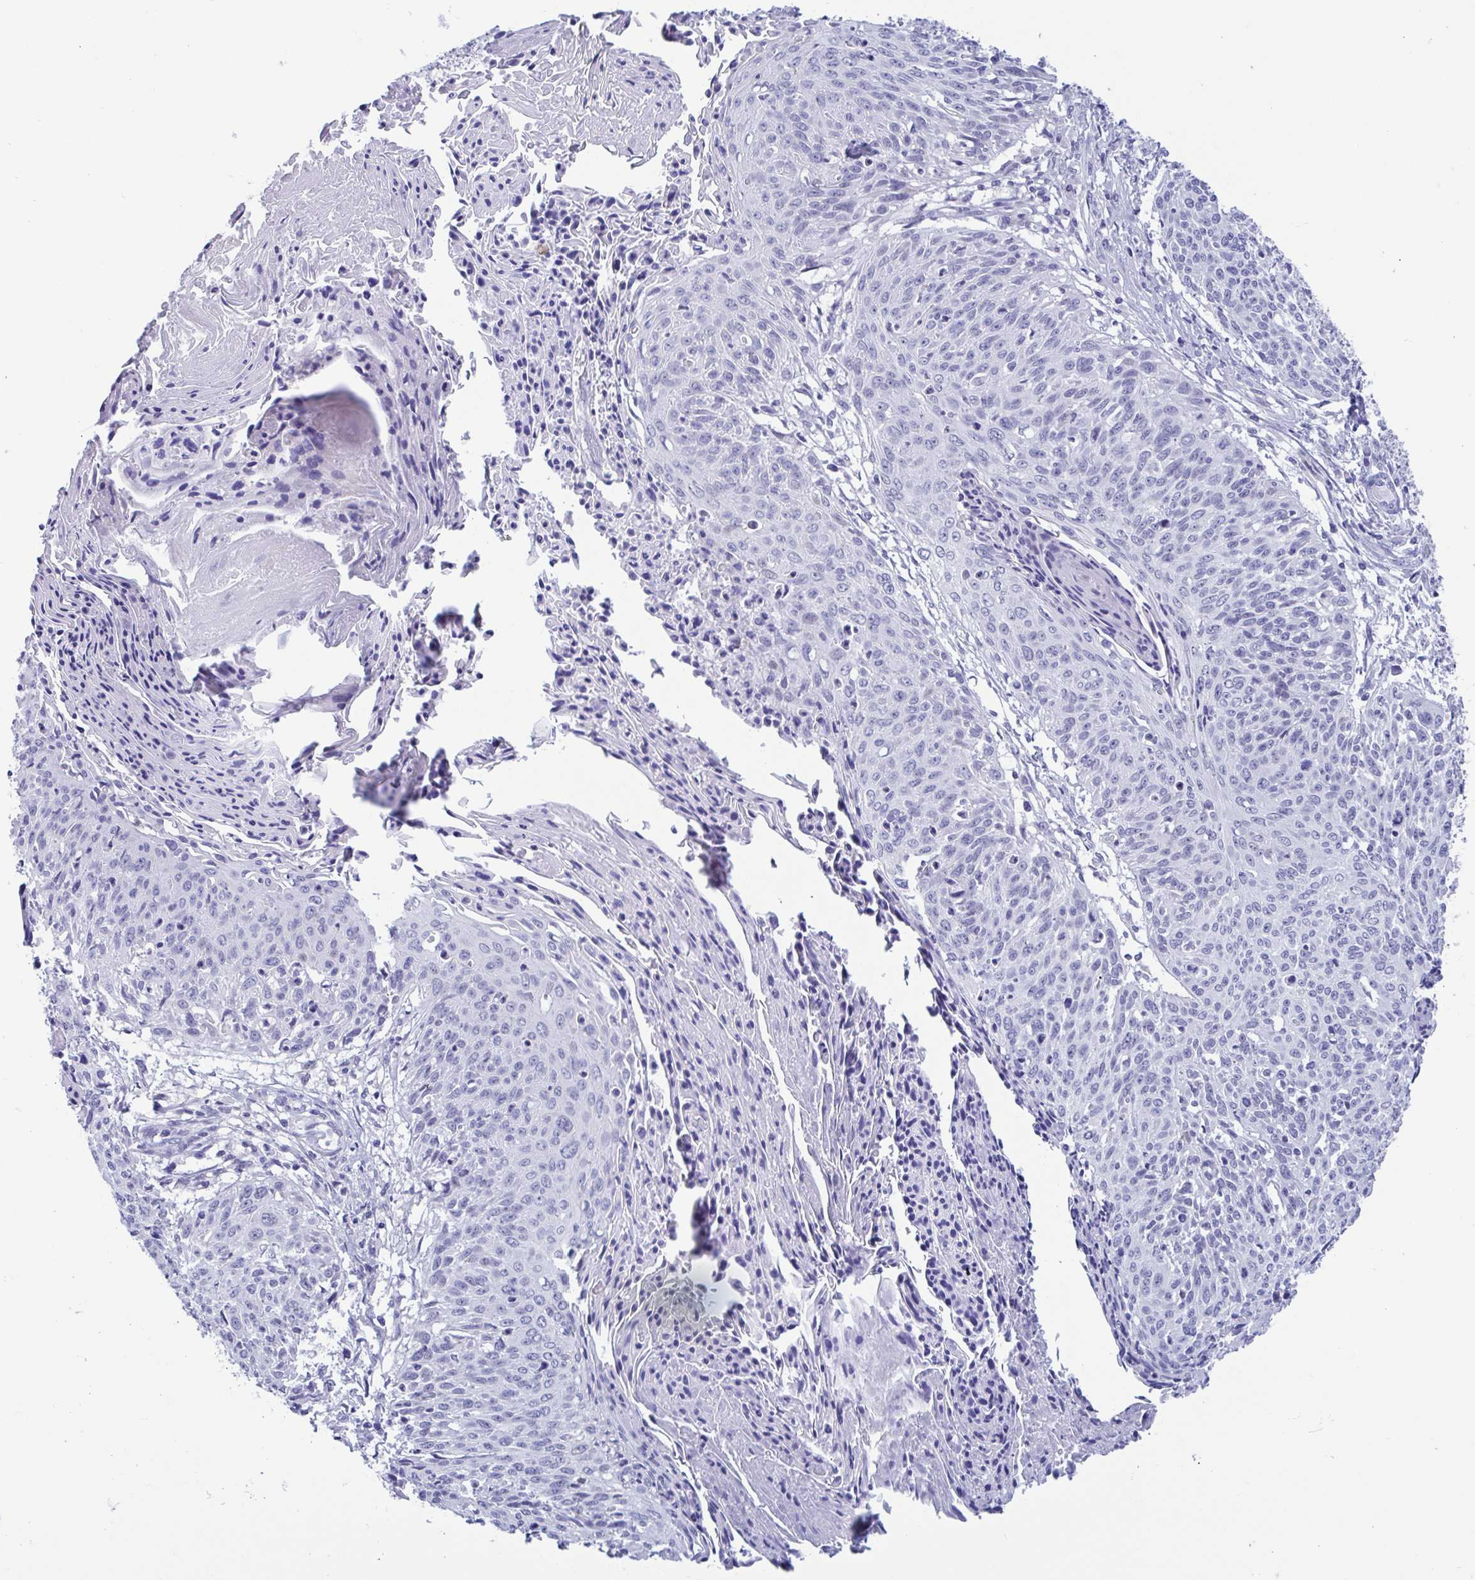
{"staining": {"intensity": "negative", "quantity": "none", "location": "none"}, "tissue": "cervical cancer", "cell_type": "Tumor cells", "image_type": "cancer", "snomed": [{"axis": "morphology", "description": "Squamous cell carcinoma, NOS"}, {"axis": "topography", "description": "Cervix"}], "caption": "Protein analysis of cervical squamous cell carcinoma displays no significant positivity in tumor cells.", "gene": "PERM1", "patient": {"sex": "female", "age": 45}}